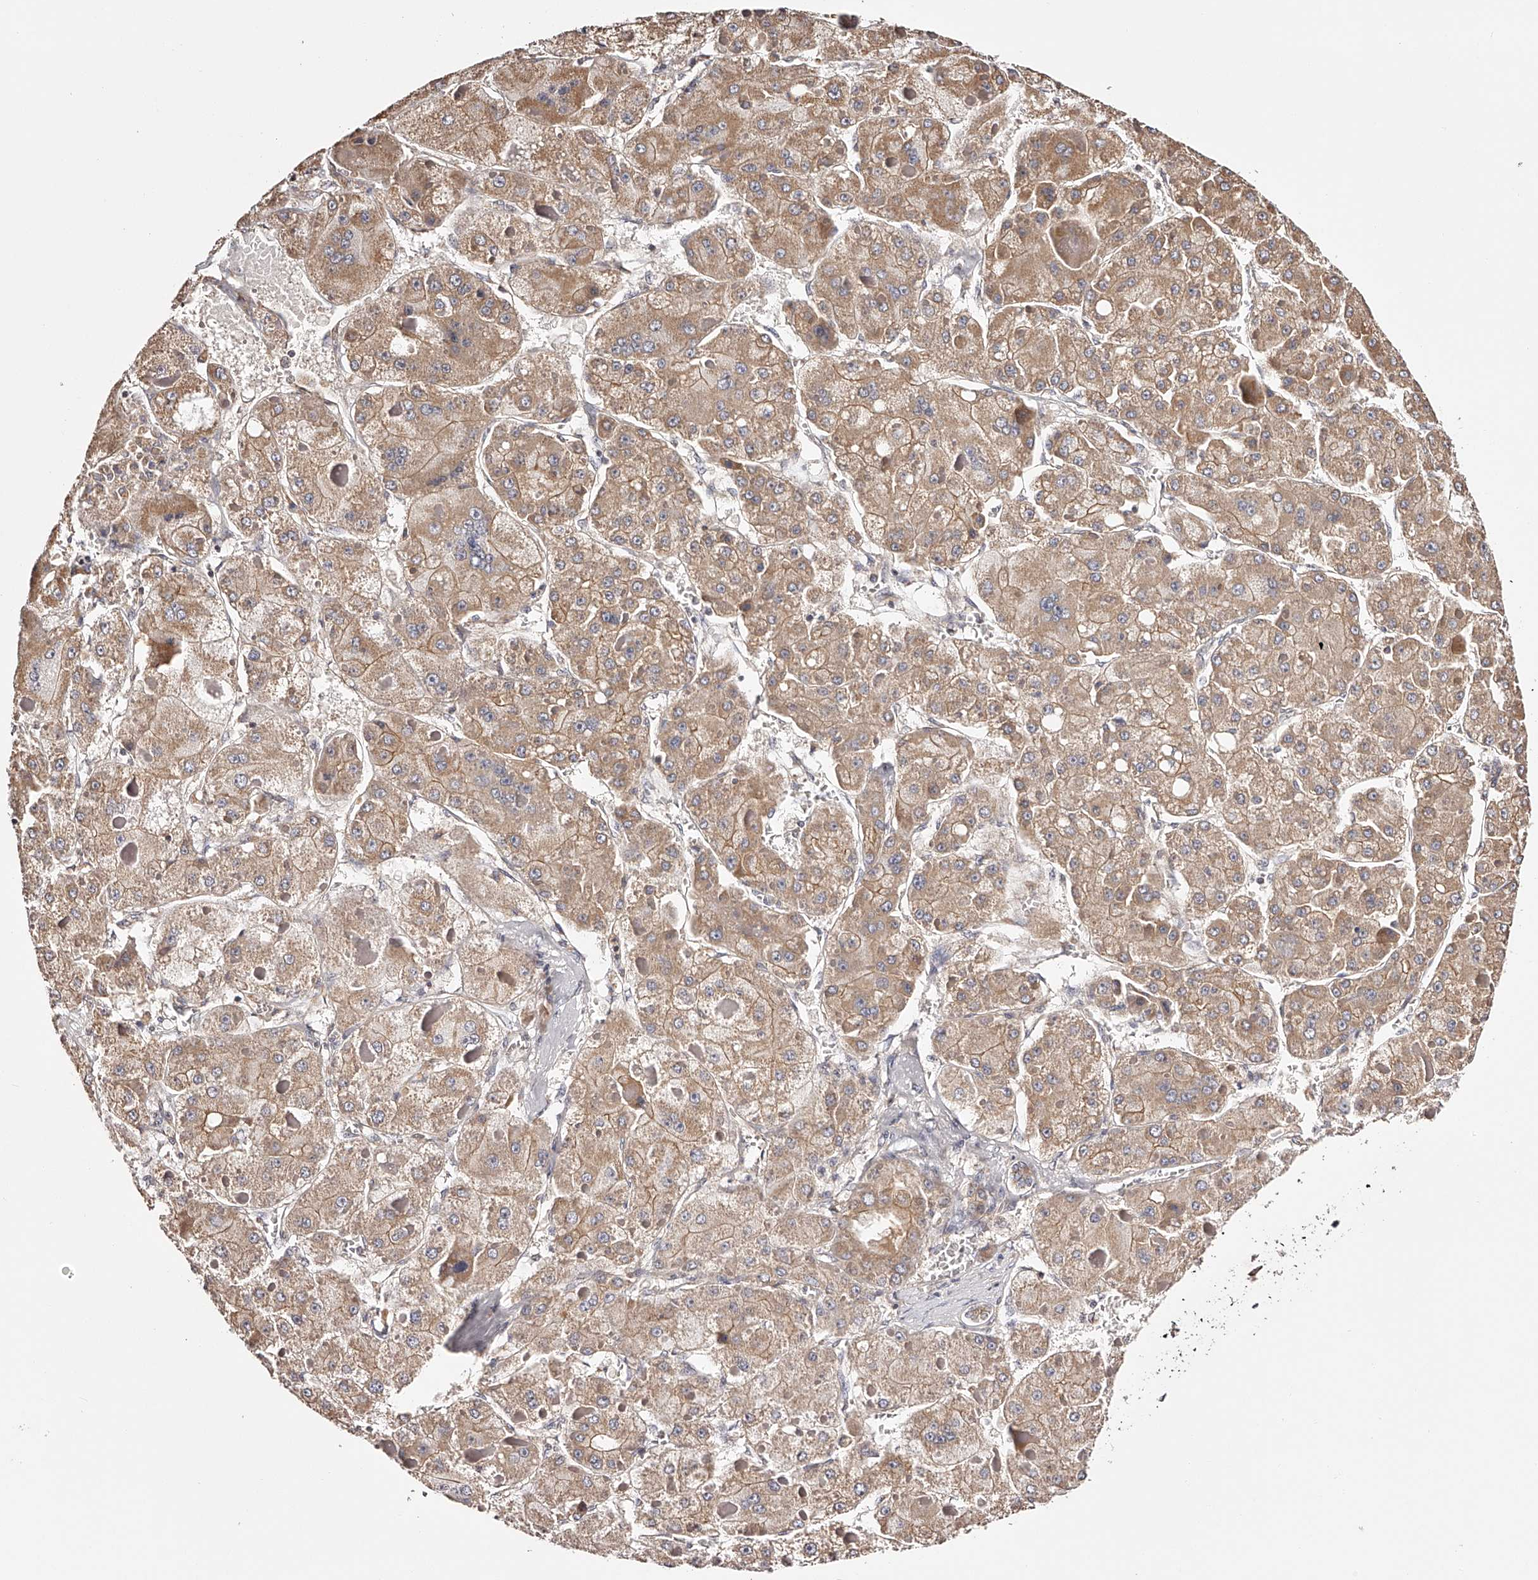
{"staining": {"intensity": "moderate", "quantity": ">75%", "location": "cytoplasmic/membranous"}, "tissue": "liver cancer", "cell_type": "Tumor cells", "image_type": "cancer", "snomed": [{"axis": "morphology", "description": "Carcinoma, Hepatocellular, NOS"}, {"axis": "topography", "description": "Liver"}], "caption": "IHC histopathology image of neoplastic tissue: liver hepatocellular carcinoma stained using IHC demonstrates medium levels of moderate protein expression localized specifically in the cytoplasmic/membranous of tumor cells, appearing as a cytoplasmic/membranous brown color.", "gene": "USP21", "patient": {"sex": "female", "age": 73}}